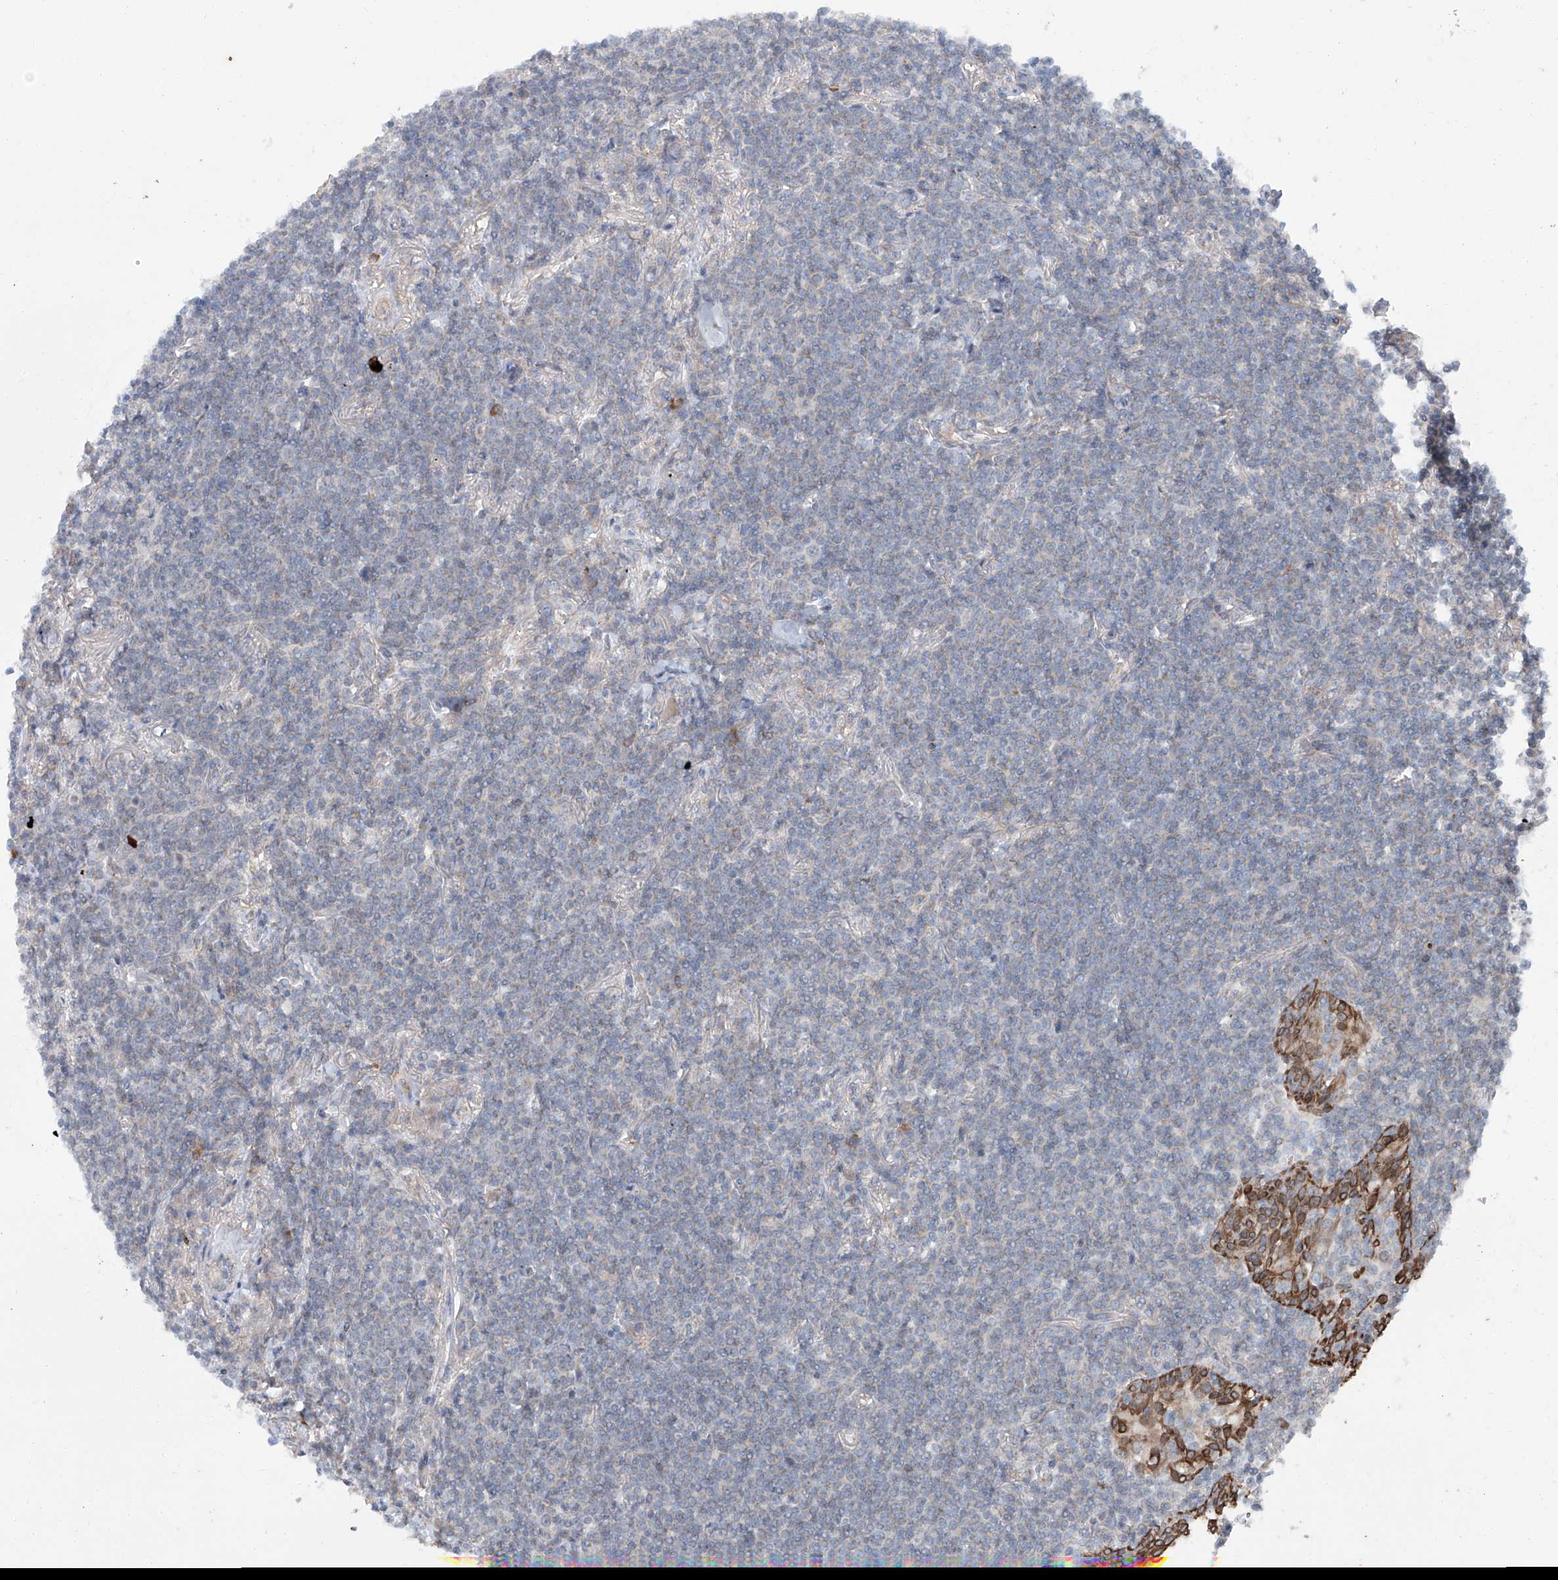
{"staining": {"intensity": "negative", "quantity": "none", "location": "none"}, "tissue": "lymphoma", "cell_type": "Tumor cells", "image_type": "cancer", "snomed": [{"axis": "morphology", "description": "Malignant lymphoma, non-Hodgkin's type, Low grade"}, {"axis": "topography", "description": "Lung"}], "caption": "The immunohistochemistry (IHC) histopathology image has no significant staining in tumor cells of low-grade malignant lymphoma, non-Hodgkin's type tissue. (Immunohistochemistry, brightfield microscopy, high magnification).", "gene": "SIX4", "patient": {"sex": "female", "age": 71}}